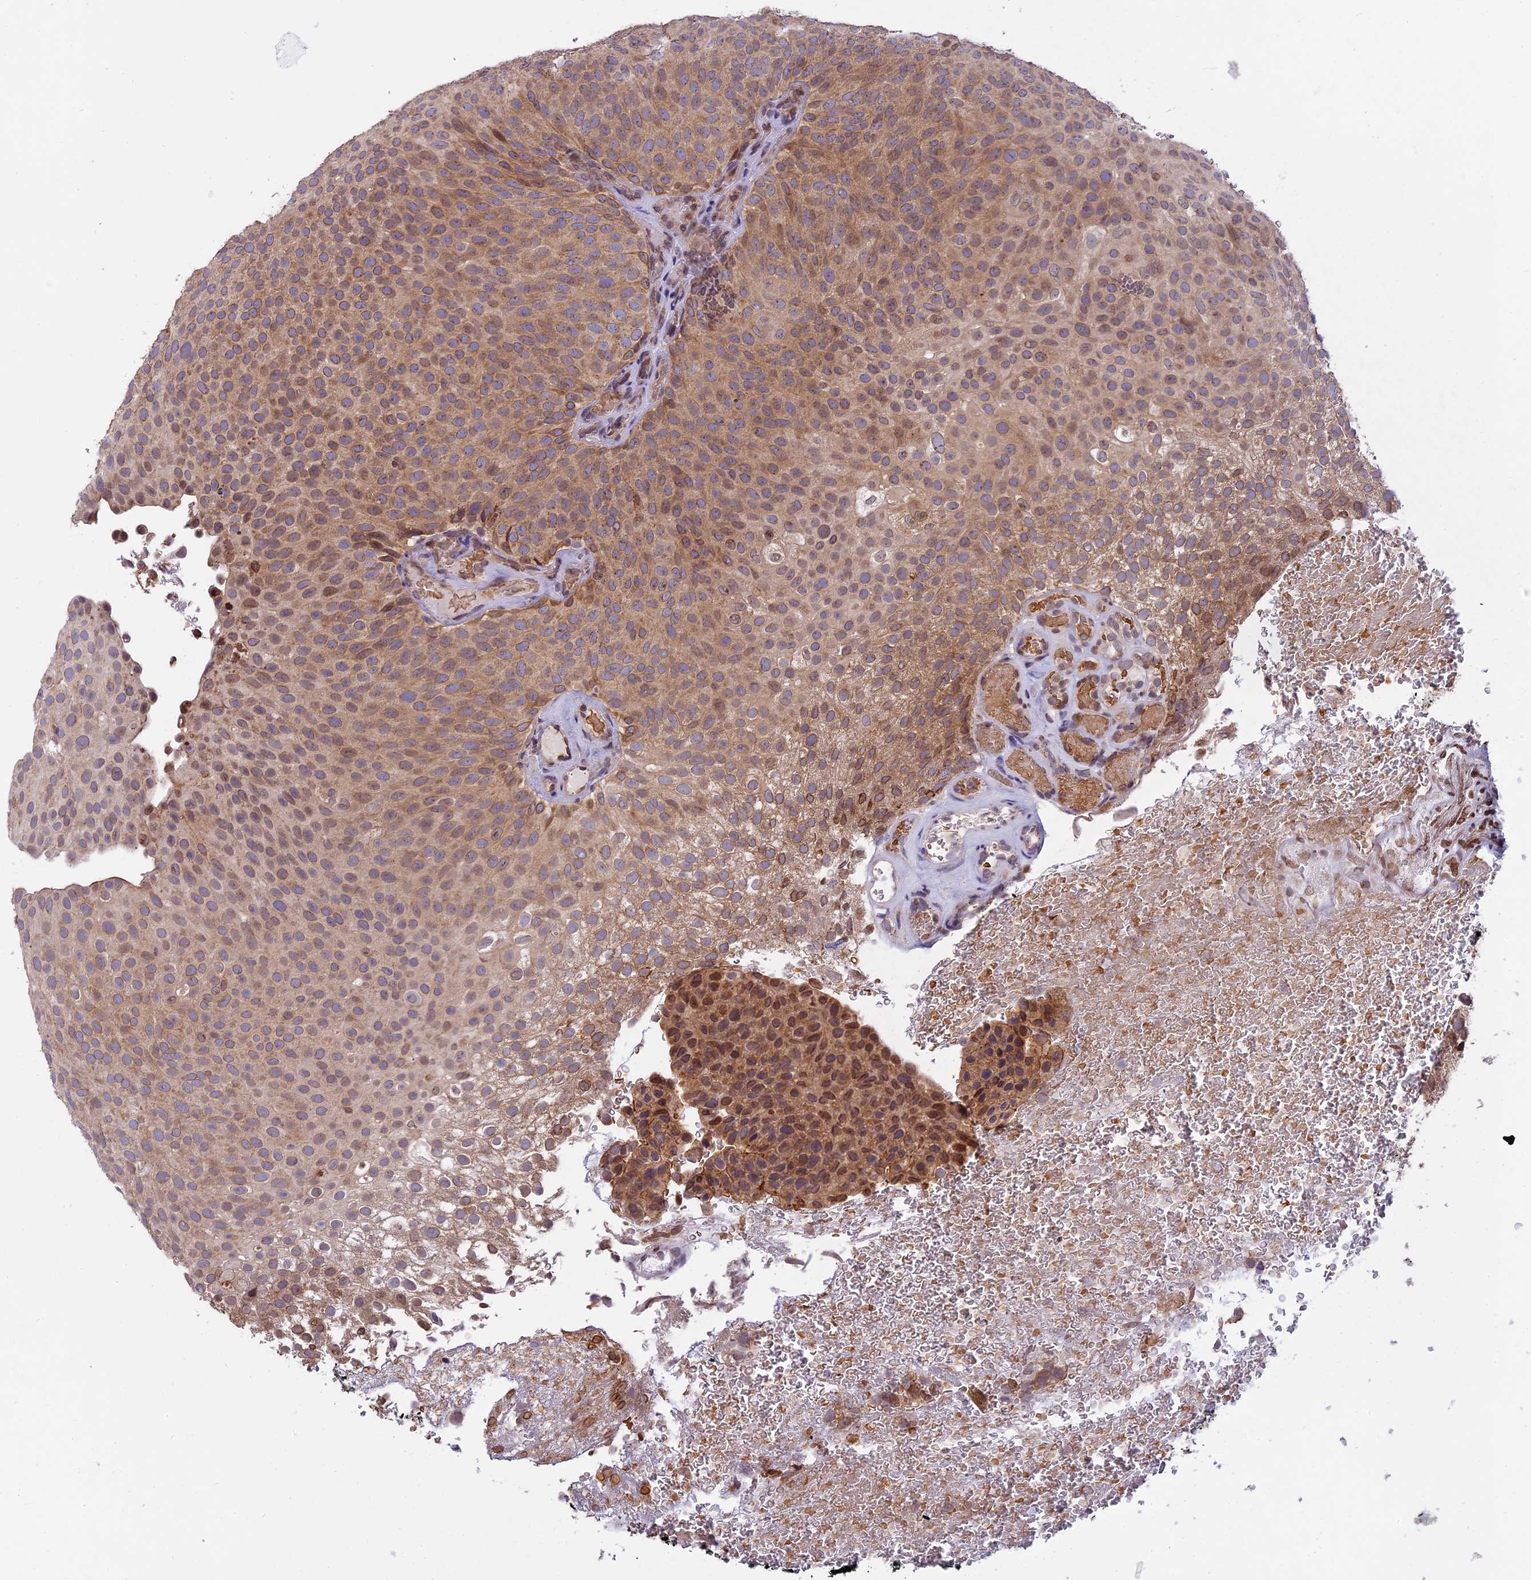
{"staining": {"intensity": "weak", "quantity": ">75%", "location": "cytoplasmic/membranous"}, "tissue": "urothelial cancer", "cell_type": "Tumor cells", "image_type": "cancer", "snomed": [{"axis": "morphology", "description": "Urothelial carcinoma, Low grade"}, {"axis": "topography", "description": "Urinary bladder"}], "caption": "High-power microscopy captured an immunohistochemistry (IHC) histopathology image of low-grade urothelial carcinoma, revealing weak cytoplasmic/membranous expression in about >75% of tumor cells.", "gene": "CHMP2A", "patient": {"sex": "male", "age": 78}}